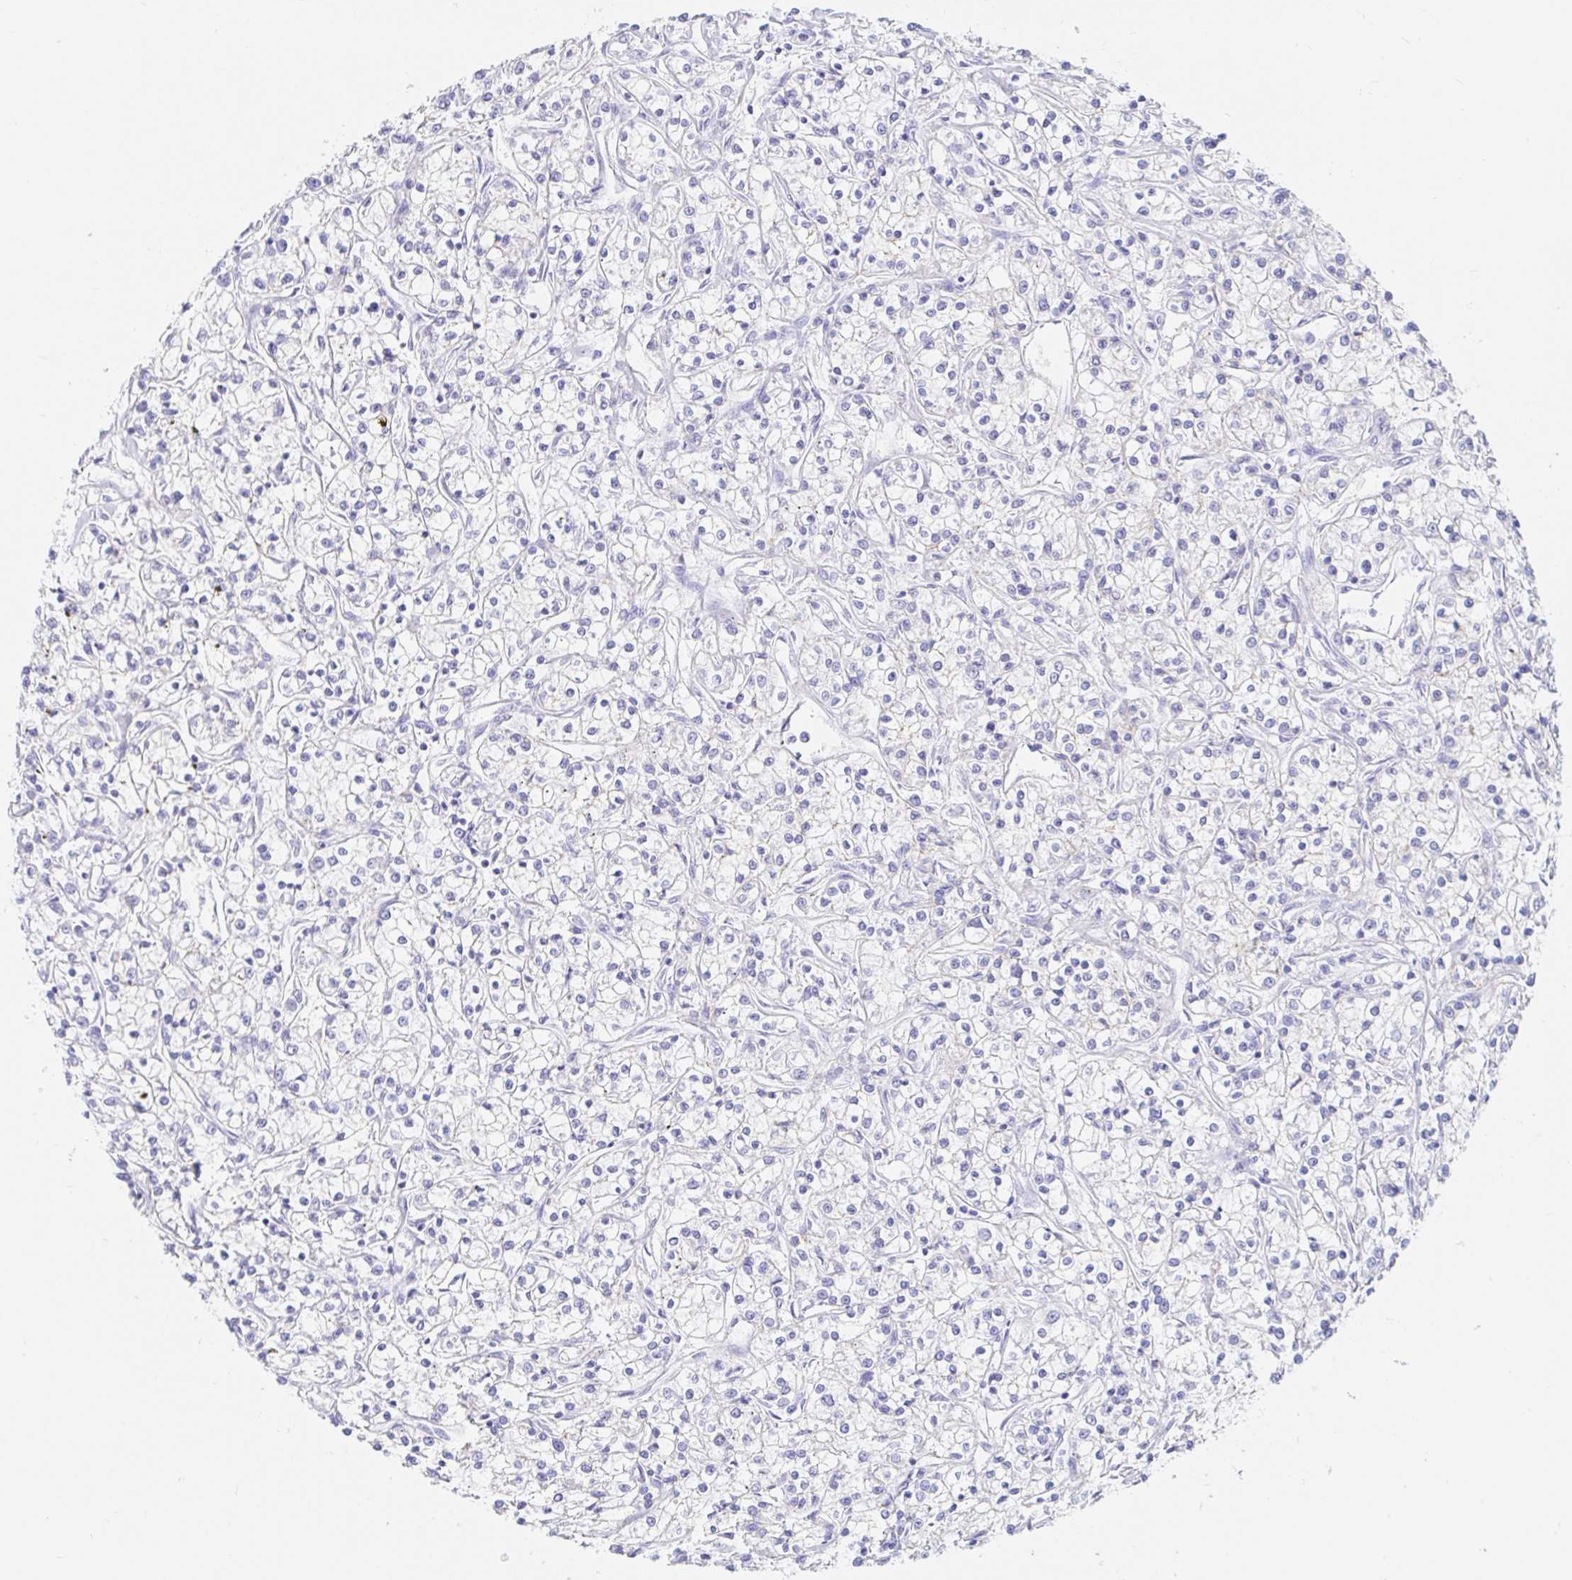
{"staining": {"intensity": "negative", "quantity": "none", "location": "none"}, "tissue": "renal cancer", "cell_type": "Tumor cells", "image_type": "cancer", "snomed": [{"axis": "morphology", "description": "Adenocarcinoma, NOS"}, {"axis": "topography", "description": "Kidney"}], "caption": "This is an IHC photomicrograph of renal cancer (adenocarcinoma). There is no expression in tumor cells.", "gene": "OR6T1", "patient": {"sex": "female", "age": 59}}